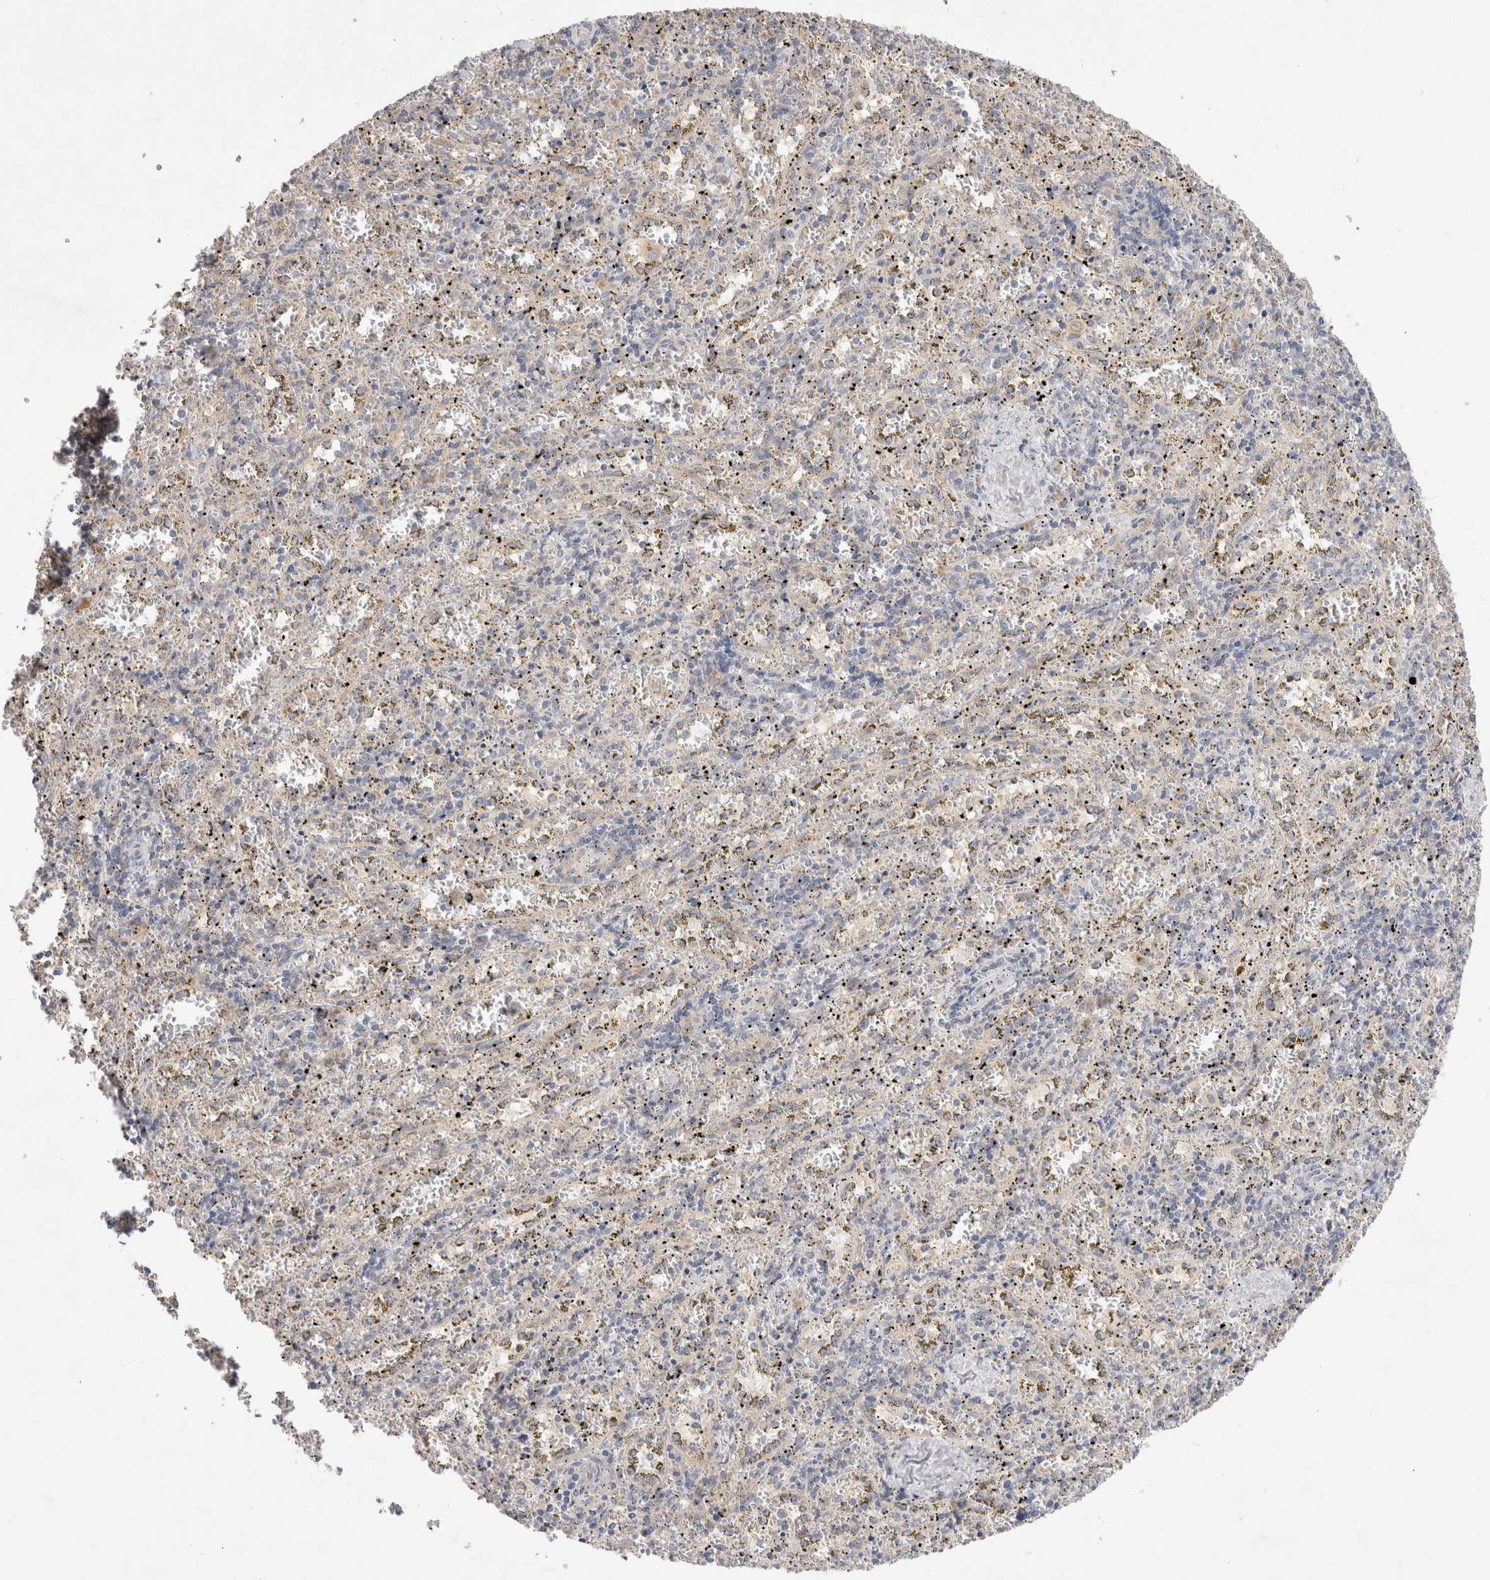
{"staining": {"intensity": "weak", "quantity": "<25%", "location": "cytoplasmic/membranous"}, "tissue": "spleen", "cell_type": "Cells in red pulp", "image_type": "normal", "snomed": [{"axis": "morphology", "description": "Normal tissue, NOS"}, {"axis": "topography", "description": "Spleen"}], "caption": "Cells in red pulp show no significant protein expression in normal spleen. (DAB immunohistochemistry, high magnification).", "gene": "GAS1", "patient": {"sex": "male", "age": 11}}